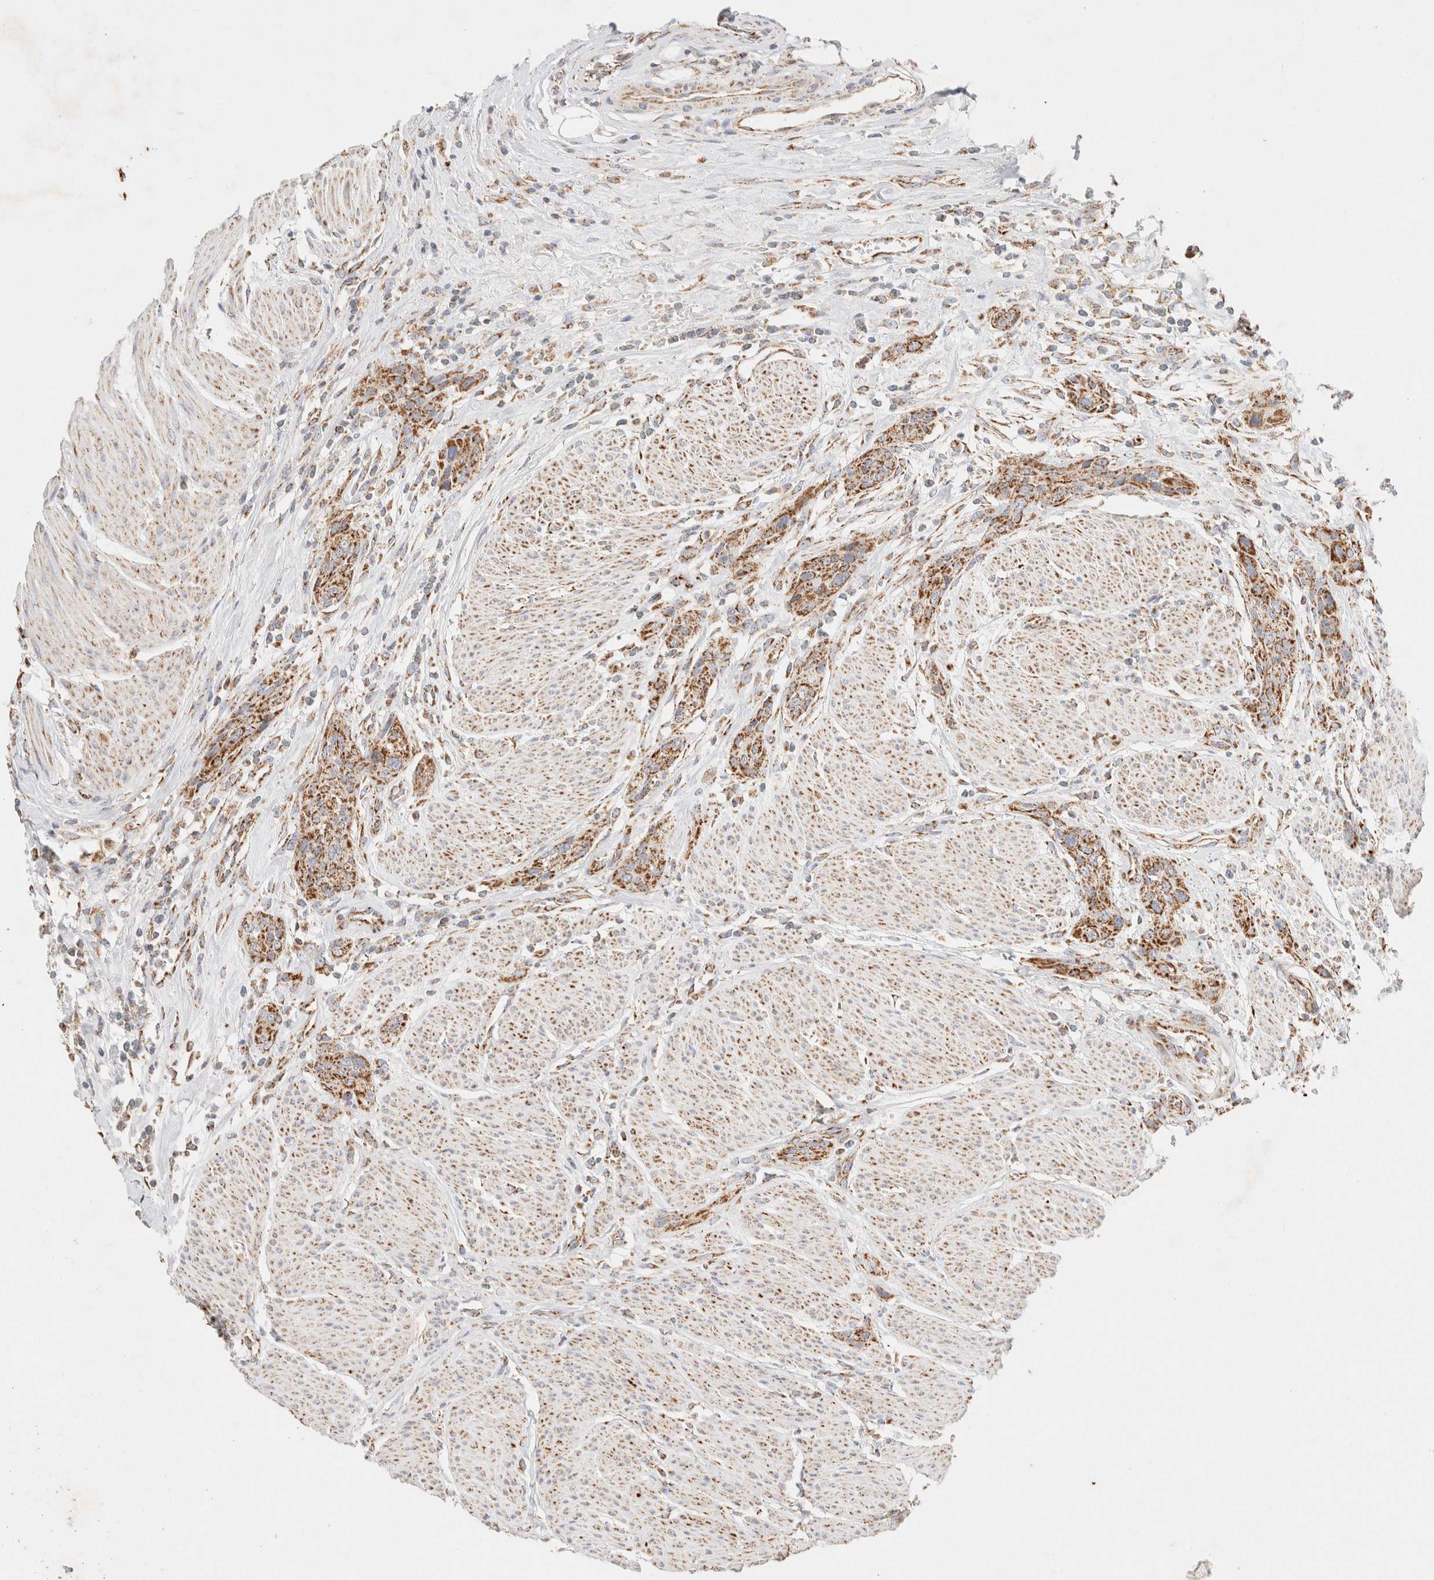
{"staining": {"intensity": "moderate", "quantity": ">75%", "location": "cytoplasmic/membranous"}, "tissue": "urothelial cancer", "cell_type": "Tumor cells", "image_type": "cancer", "snomed": [{"axis": "morphology", "description": "Urothelial carcinoma, High grade"}, {"axis": "topography", "description": "Urinary bladder"}], "caption": "Protein staining demonstrates moderate cytoplasmic/membranous positivity in approximately >75% of tumor cells in urothelial cancer. (Stains: DAB in brown, nuclei in blue, Microscopy: brightfield microscopy at high magnification).", "gene": "PHB2", "patient": {"sex": "male", "age": 35}}